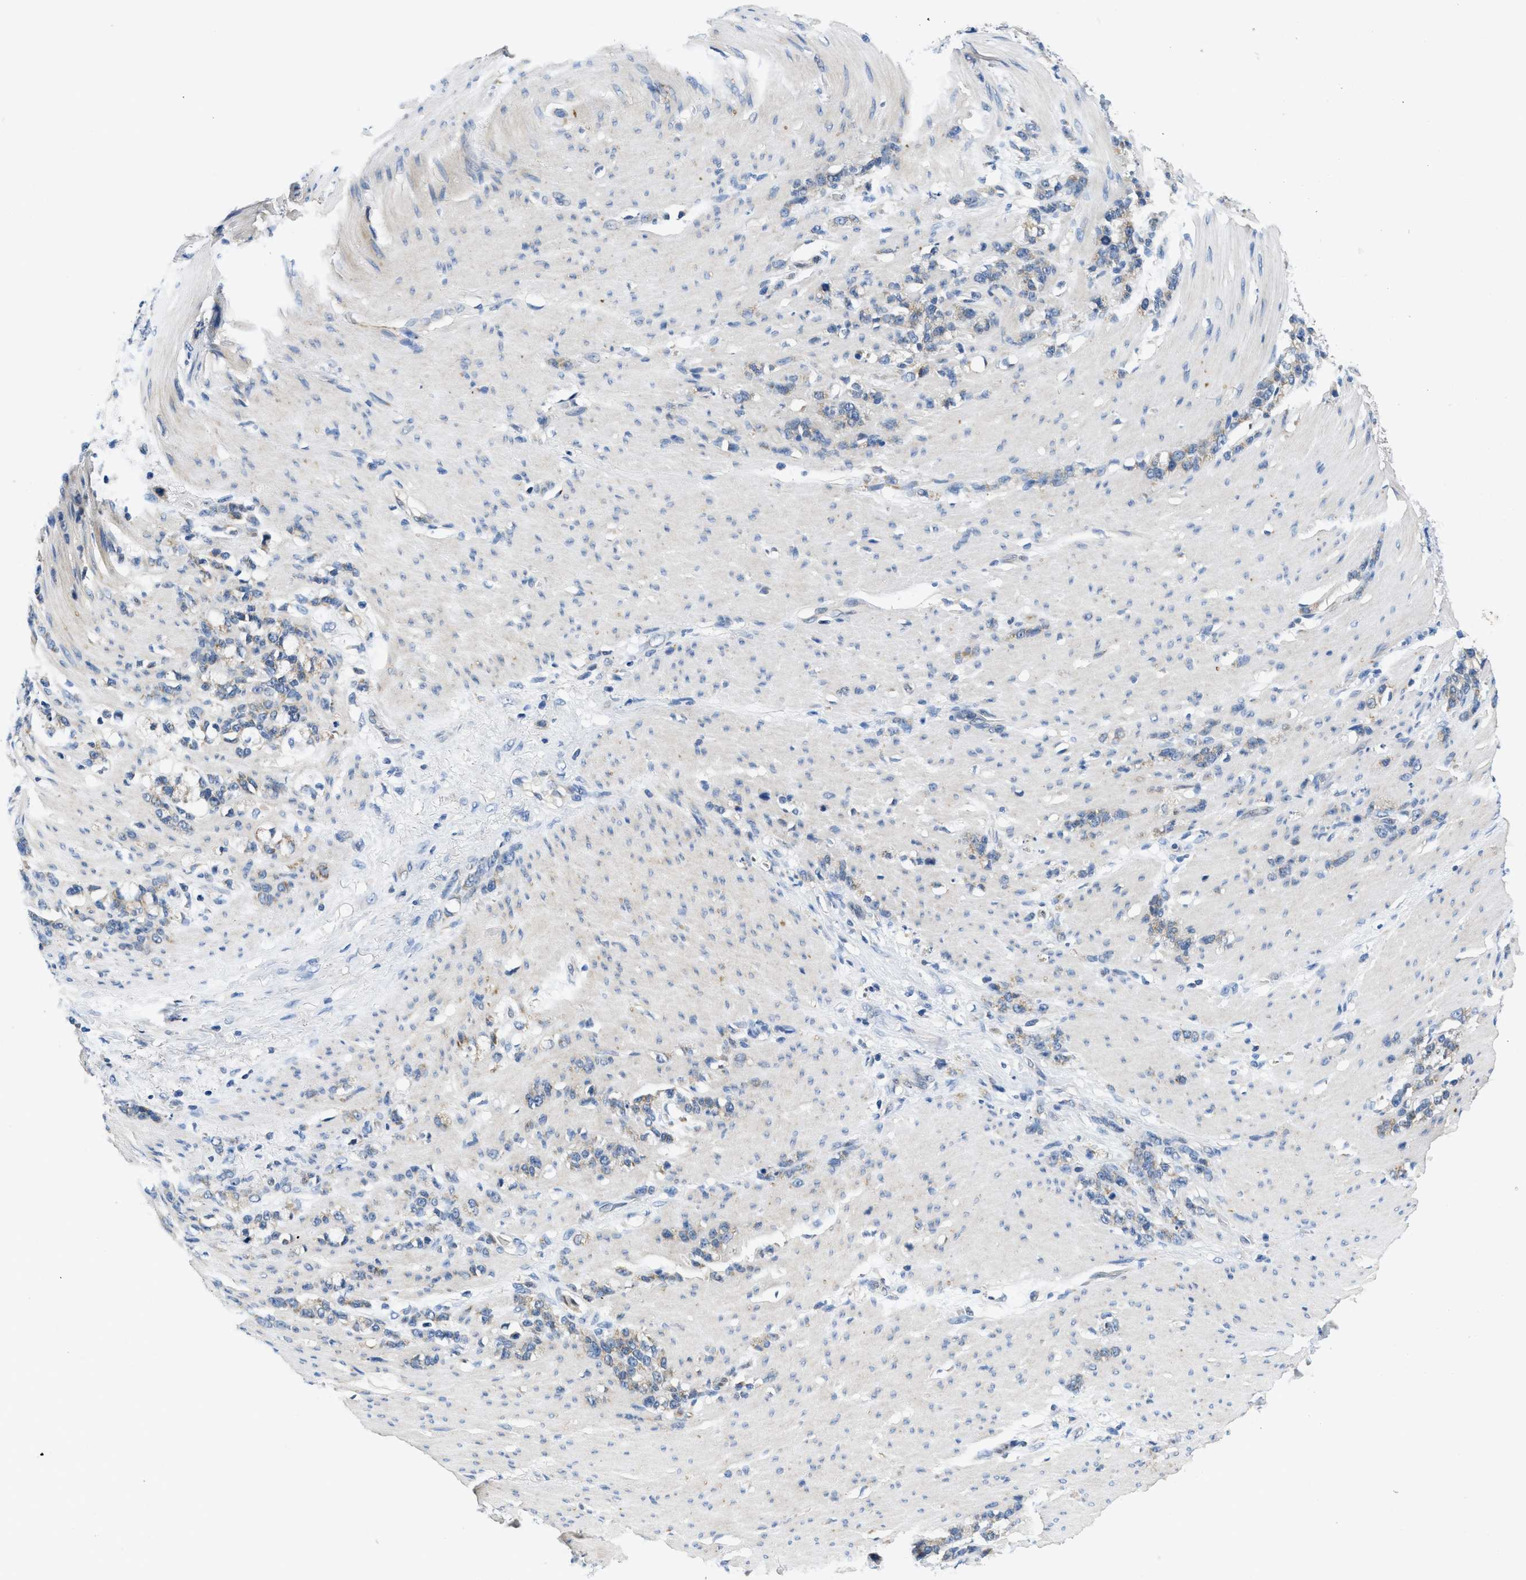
{"staining": {"intensity": "weak", "quantity": "25%-75%", "location": "cytoplasmic/membranous"}, "tissue": "stomach cancer", "cell_type": "Tumor cells", "image_type": "cancer", "snomed": [{"axis": "morphology", "description": "Adenocarcinoma, NOS"}, {"axis": "topography", "description": "Stomach, lower"}], "caption": "Stomach cancer (adenocarcinoma) stained with DAB (3,3'-diaminobenzidine) IHC shows low levels of weak cytoplasmic/membranous staining in approximately 25%-75% of tumor cells.", "gene": "PNKD", "patient": {"sex": "male", "age": 88}}